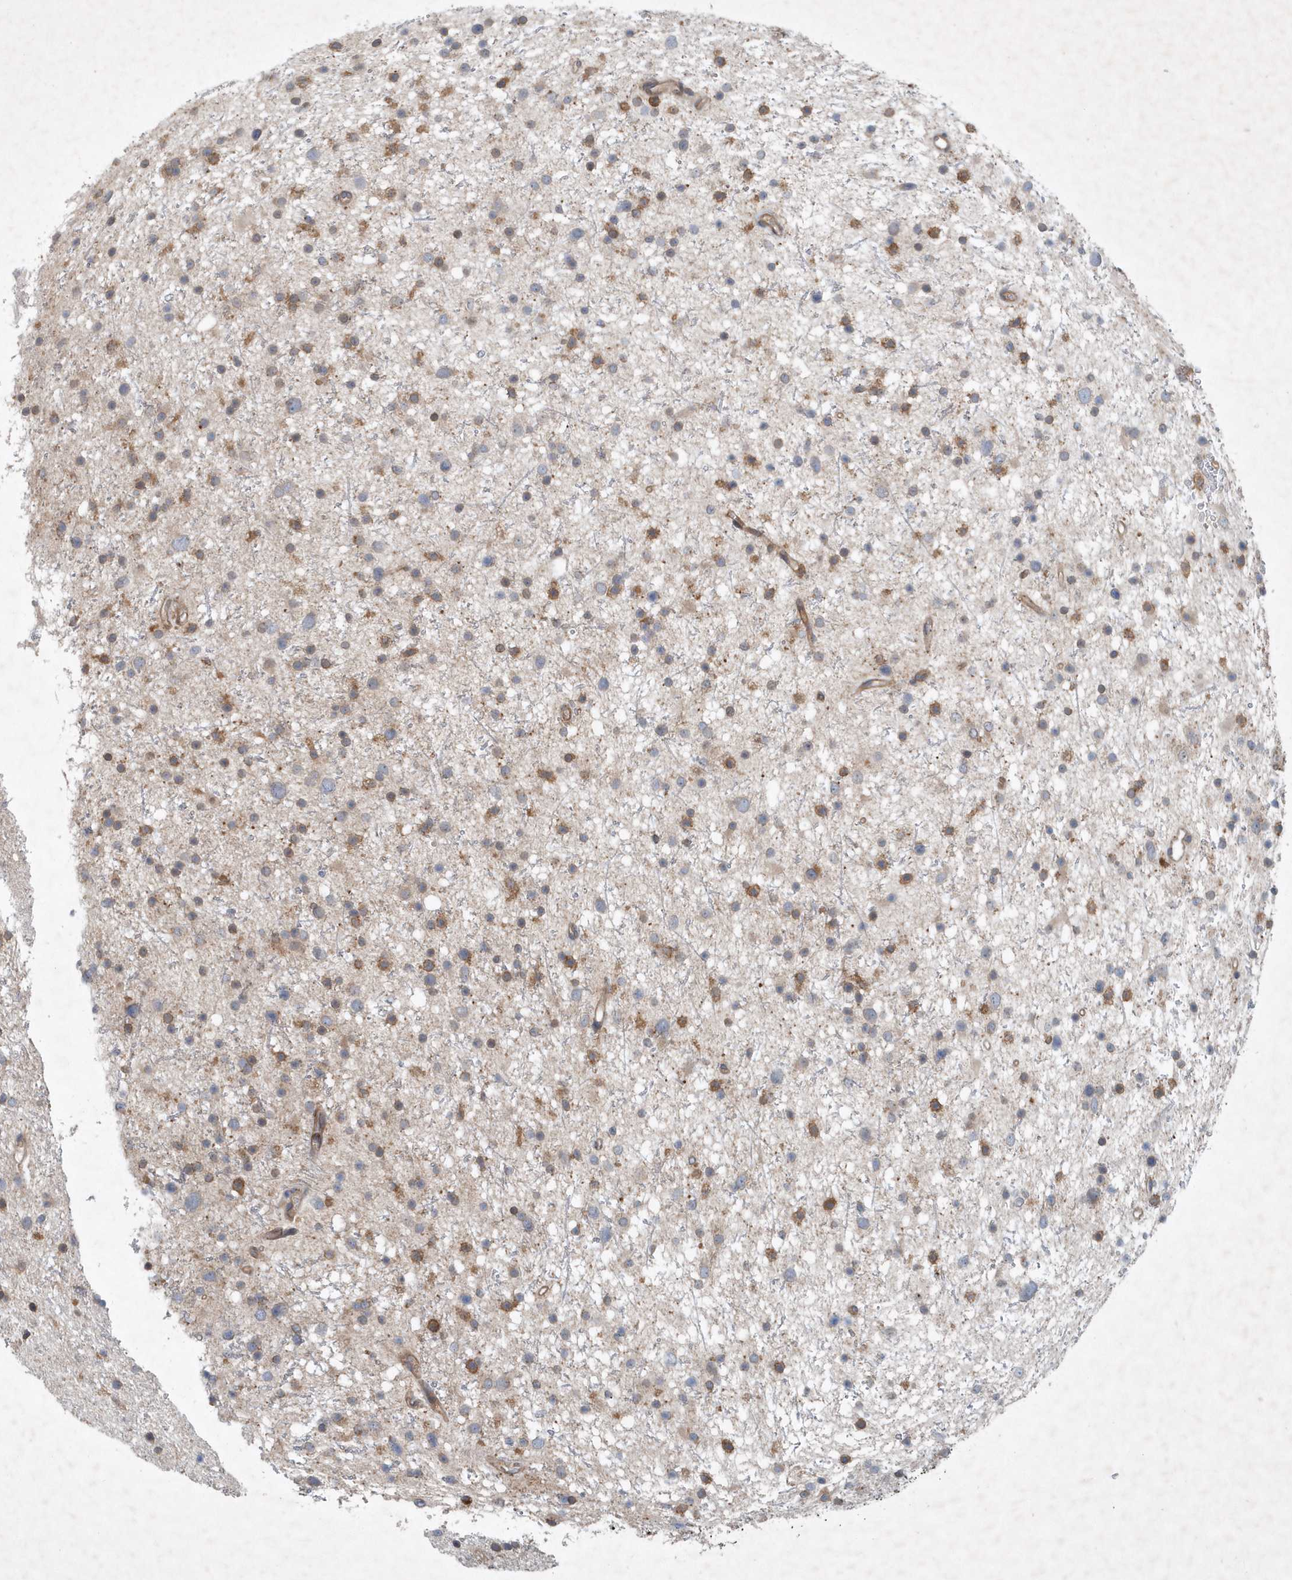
{"staining": {"intensity": "negative", "quantity": "none", "location": "none"}, "tissue": "glioma", "cell_type": "Tumor cells", "image_type": "cancer", "snomed": [{"axis": "morphology", "description": "Glioma, malignant, Low grade"}, {"axis": "topography", "description": "Cerebral cortex"}], "caption": "This is a micrograph of immunohistochemistry (IHC) staining of glioma, which shows no positivity in tumor cells. (DAB (3,3'-diaminobenzidine) IHC with hematoxylin counter stain).", "gene": "P2RY10", "patient": {"sex": "female", "age": 39}}